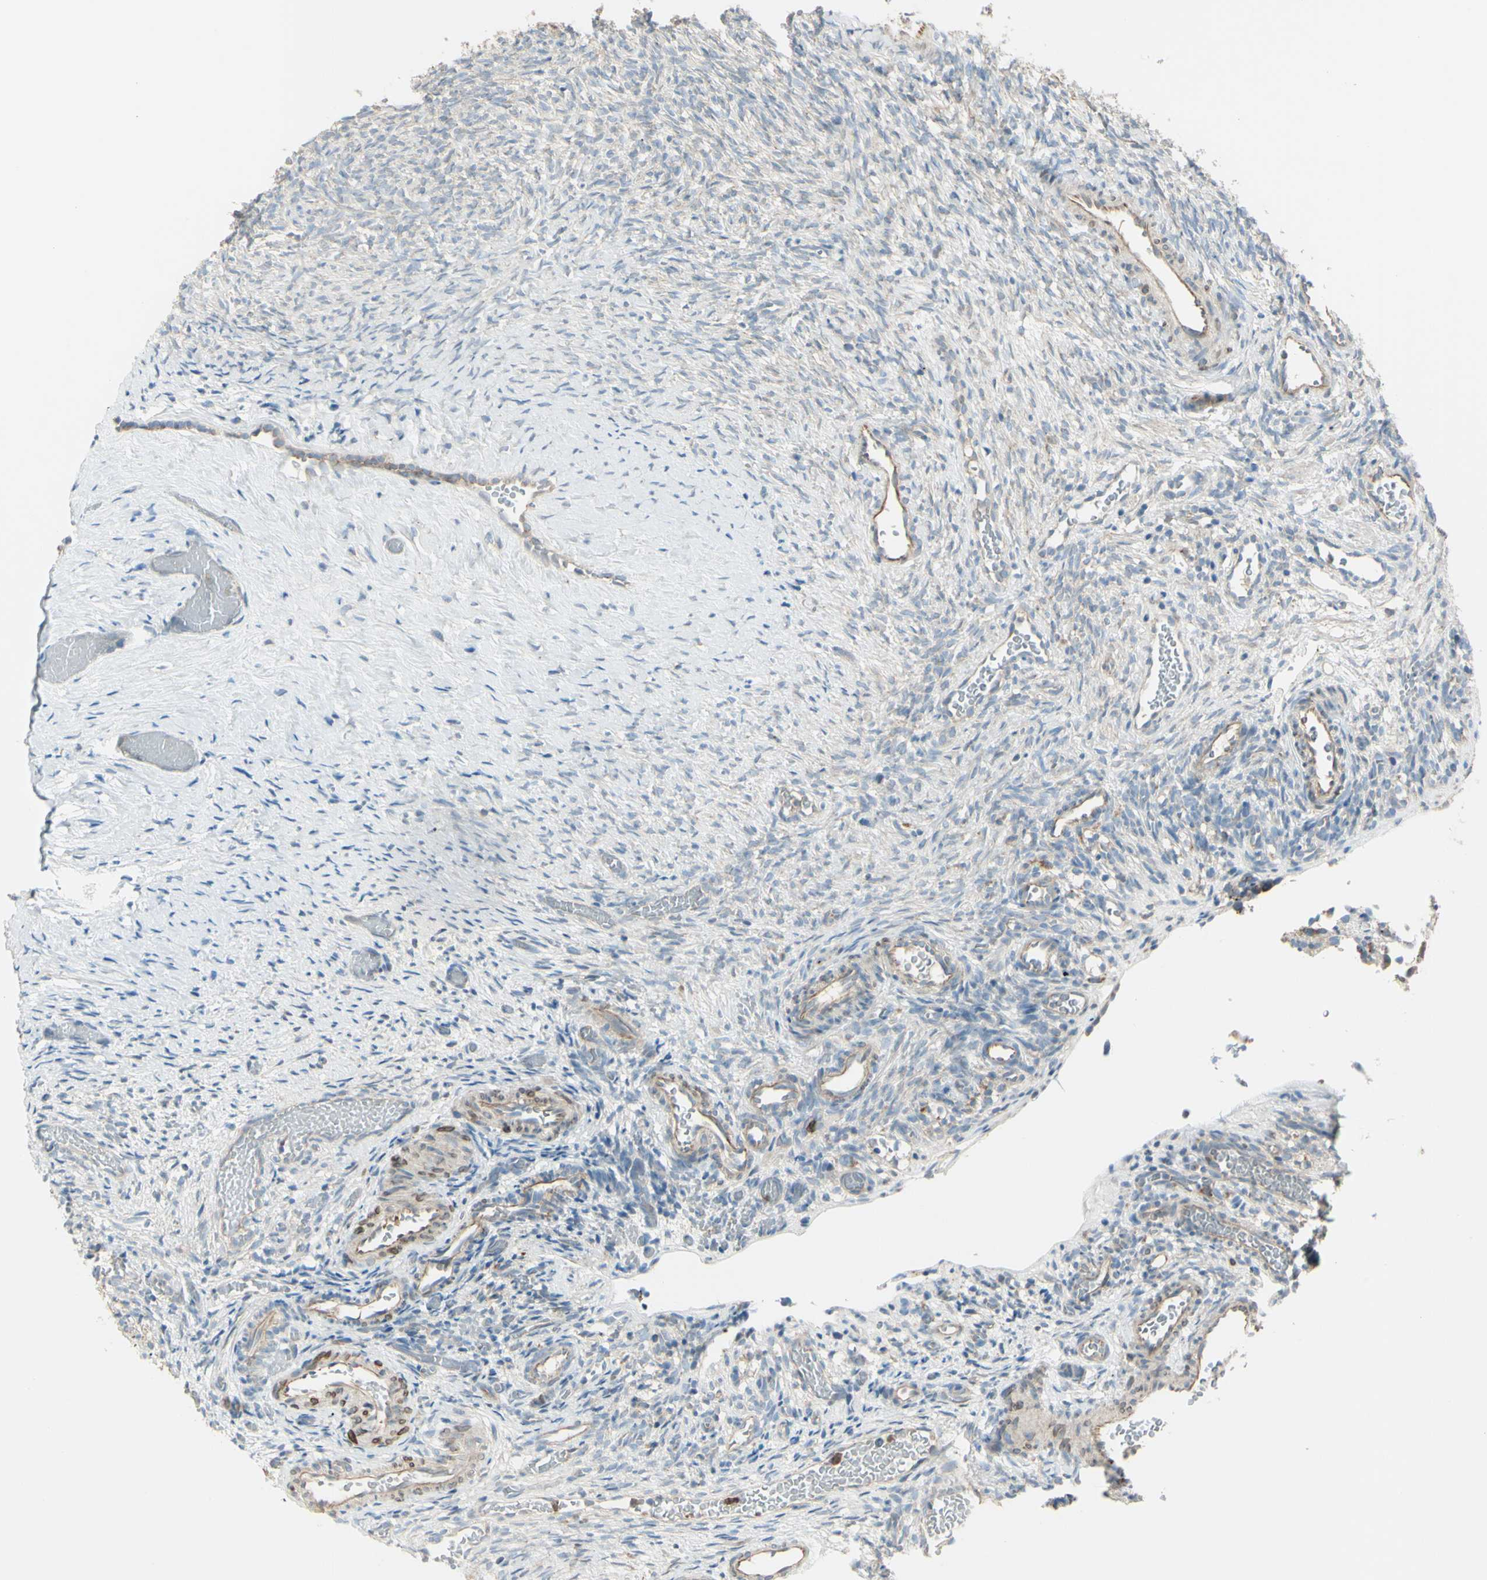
{"staining": {"intensity": "weak", "quantity": "25%-75%", "location": "cytoplasmic/membranous"}, "tissue": "ovary", "cell_type": "Ovarian stroma cells", "image_type": "normal", "snomed": [{"axis": "morphology", "description": "Normal tissue, NOS"}, {"axis": "topography", "description": "Ovary"}], "caption": "Benign ovary shows weak cytoplasmic/membranous positivity in approximately 25%-75% of ovarian stroma cells.", "gene": "LMTK2", "patient": {"sex": "female", "age": 35}}